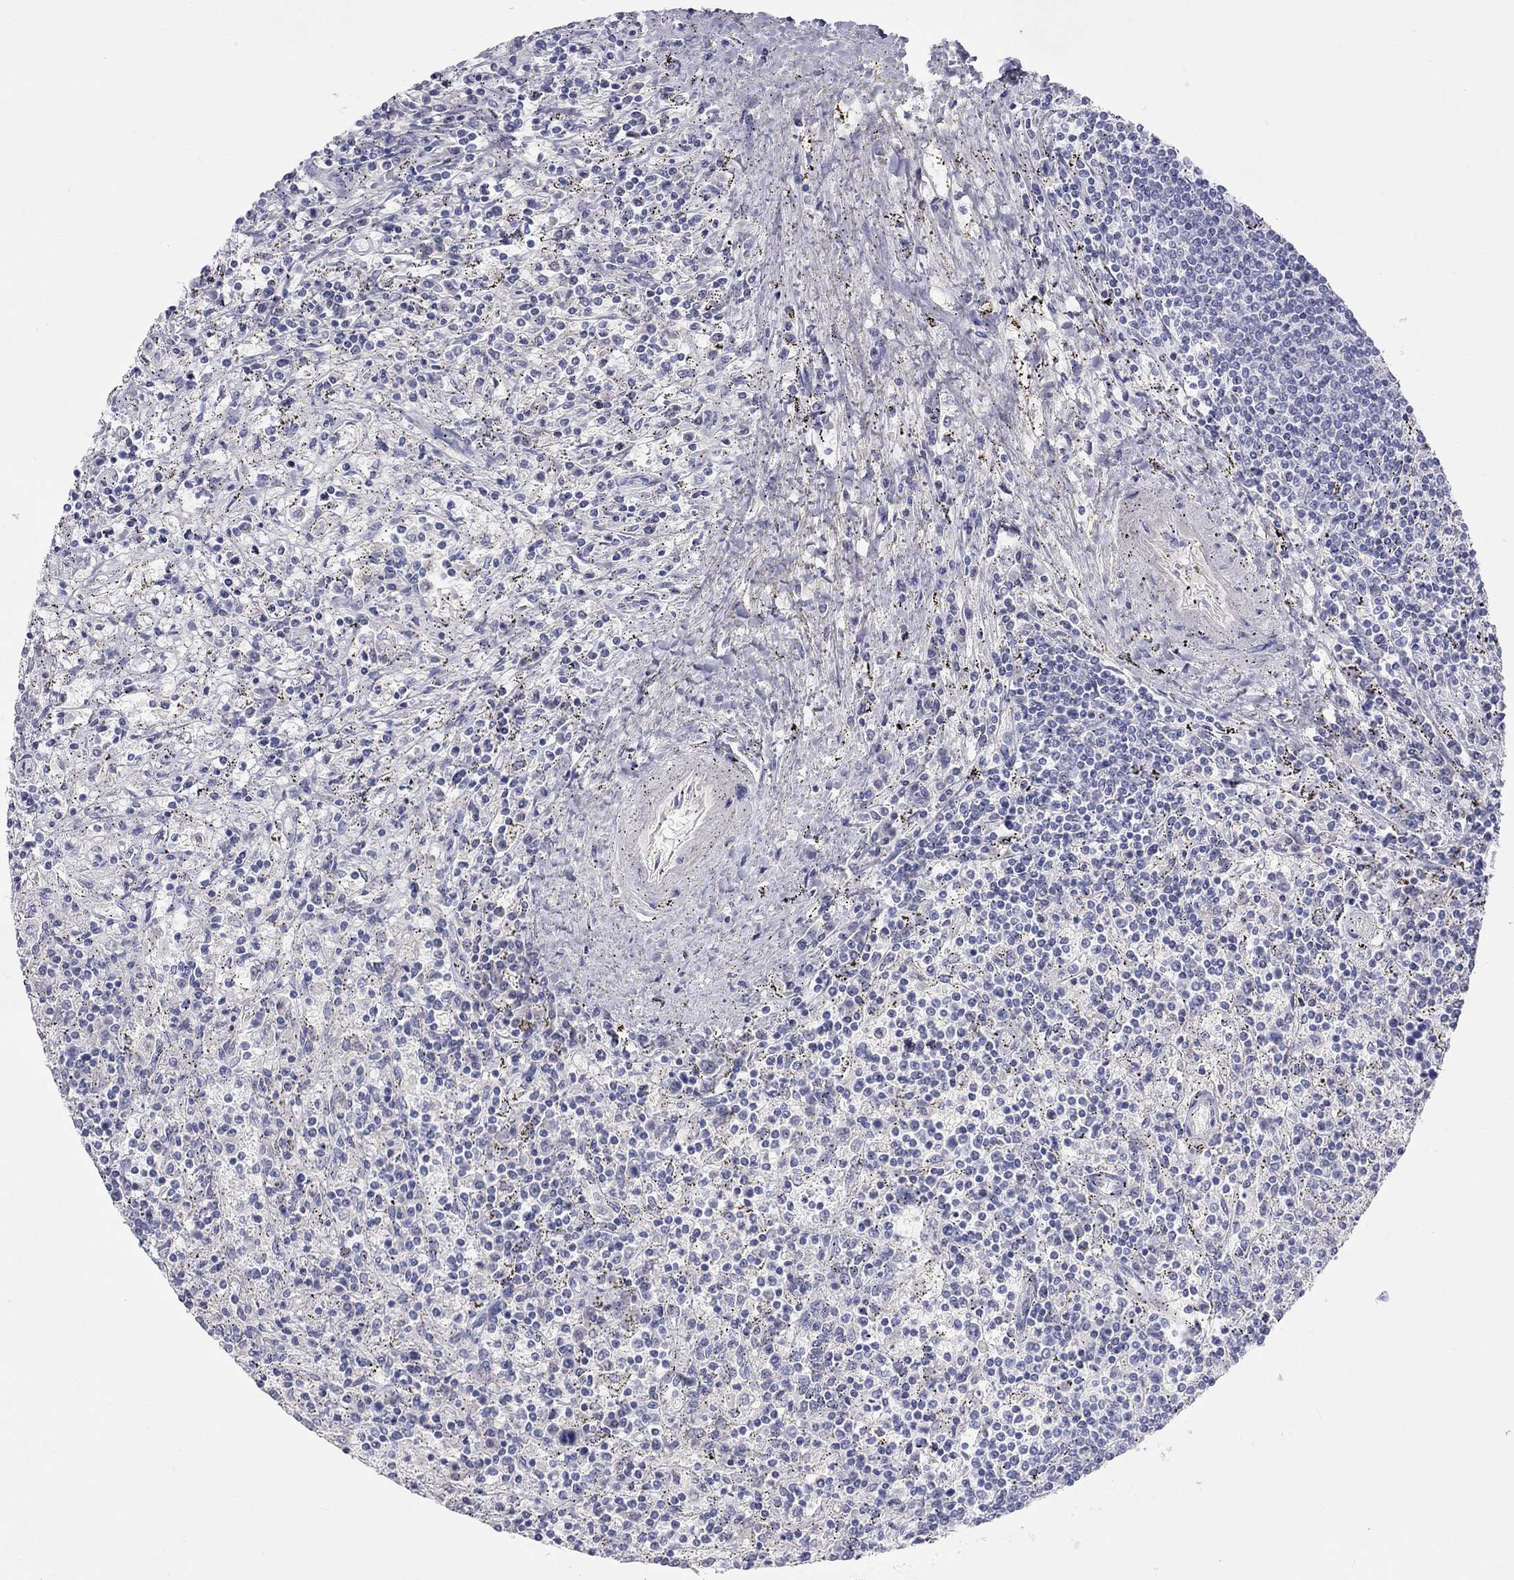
{"staining": {"intensity": "negative", "quantity": "none", "location": "none"}, "tissue": "lymphoma", "cell_type": "Tumor cells", "image_type": "cancer", "snomed": [{"axis": "morphology", "description": "Malignant lymphoma, non-Hodgkin's type, Low grade"}, {"axis": "topography", "description": "Spleen"}], "caption": "Human lymphoma stained for a protein using IHC reveals no staining in tumor cells.", "gene": "PCDHGC5", "patient": {"sex": "male", "age": 62}}